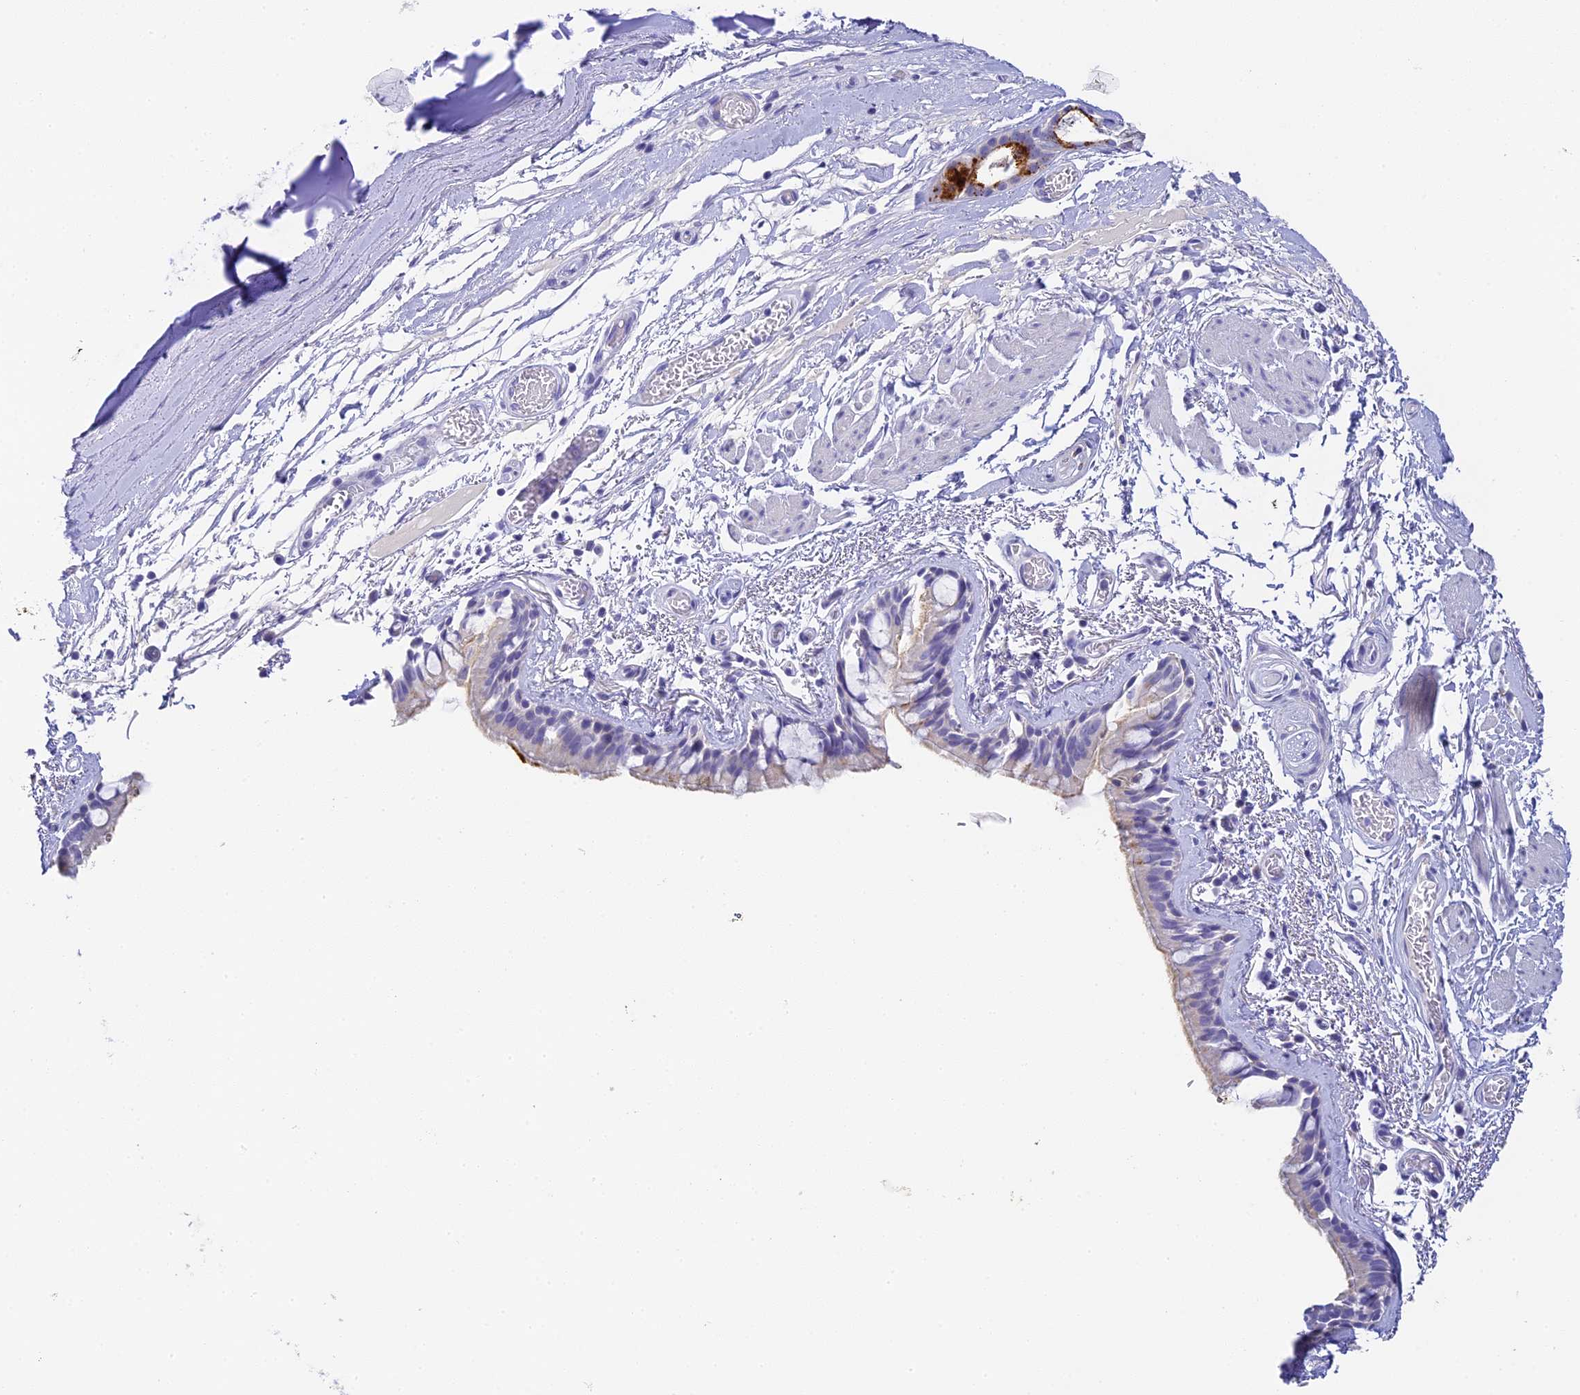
{"staining": {"intensity": "moderate", "quantity": "<25%", "location": "cytoplasmic/membranous"}, "tissue": "bronchus", "cell_type": "Respiratory epithelial cells", "image_type": "normal", "snomed": [{"axis": "morphology", "description": "Normal tissue, NOS"}, {"axis": "topography", "description": "Cartilage tissue"}], "caption": "Immunohistochemistry (IHC) micrograph of normal bronchus stained for a protein (brown), which demonstrates low levels of moderate cytoplasmic/membranous staining in about <25% of respiratory epithelial cells.", "gene": "C12orf29", "patient": {"sex": "male", "age": 63}}